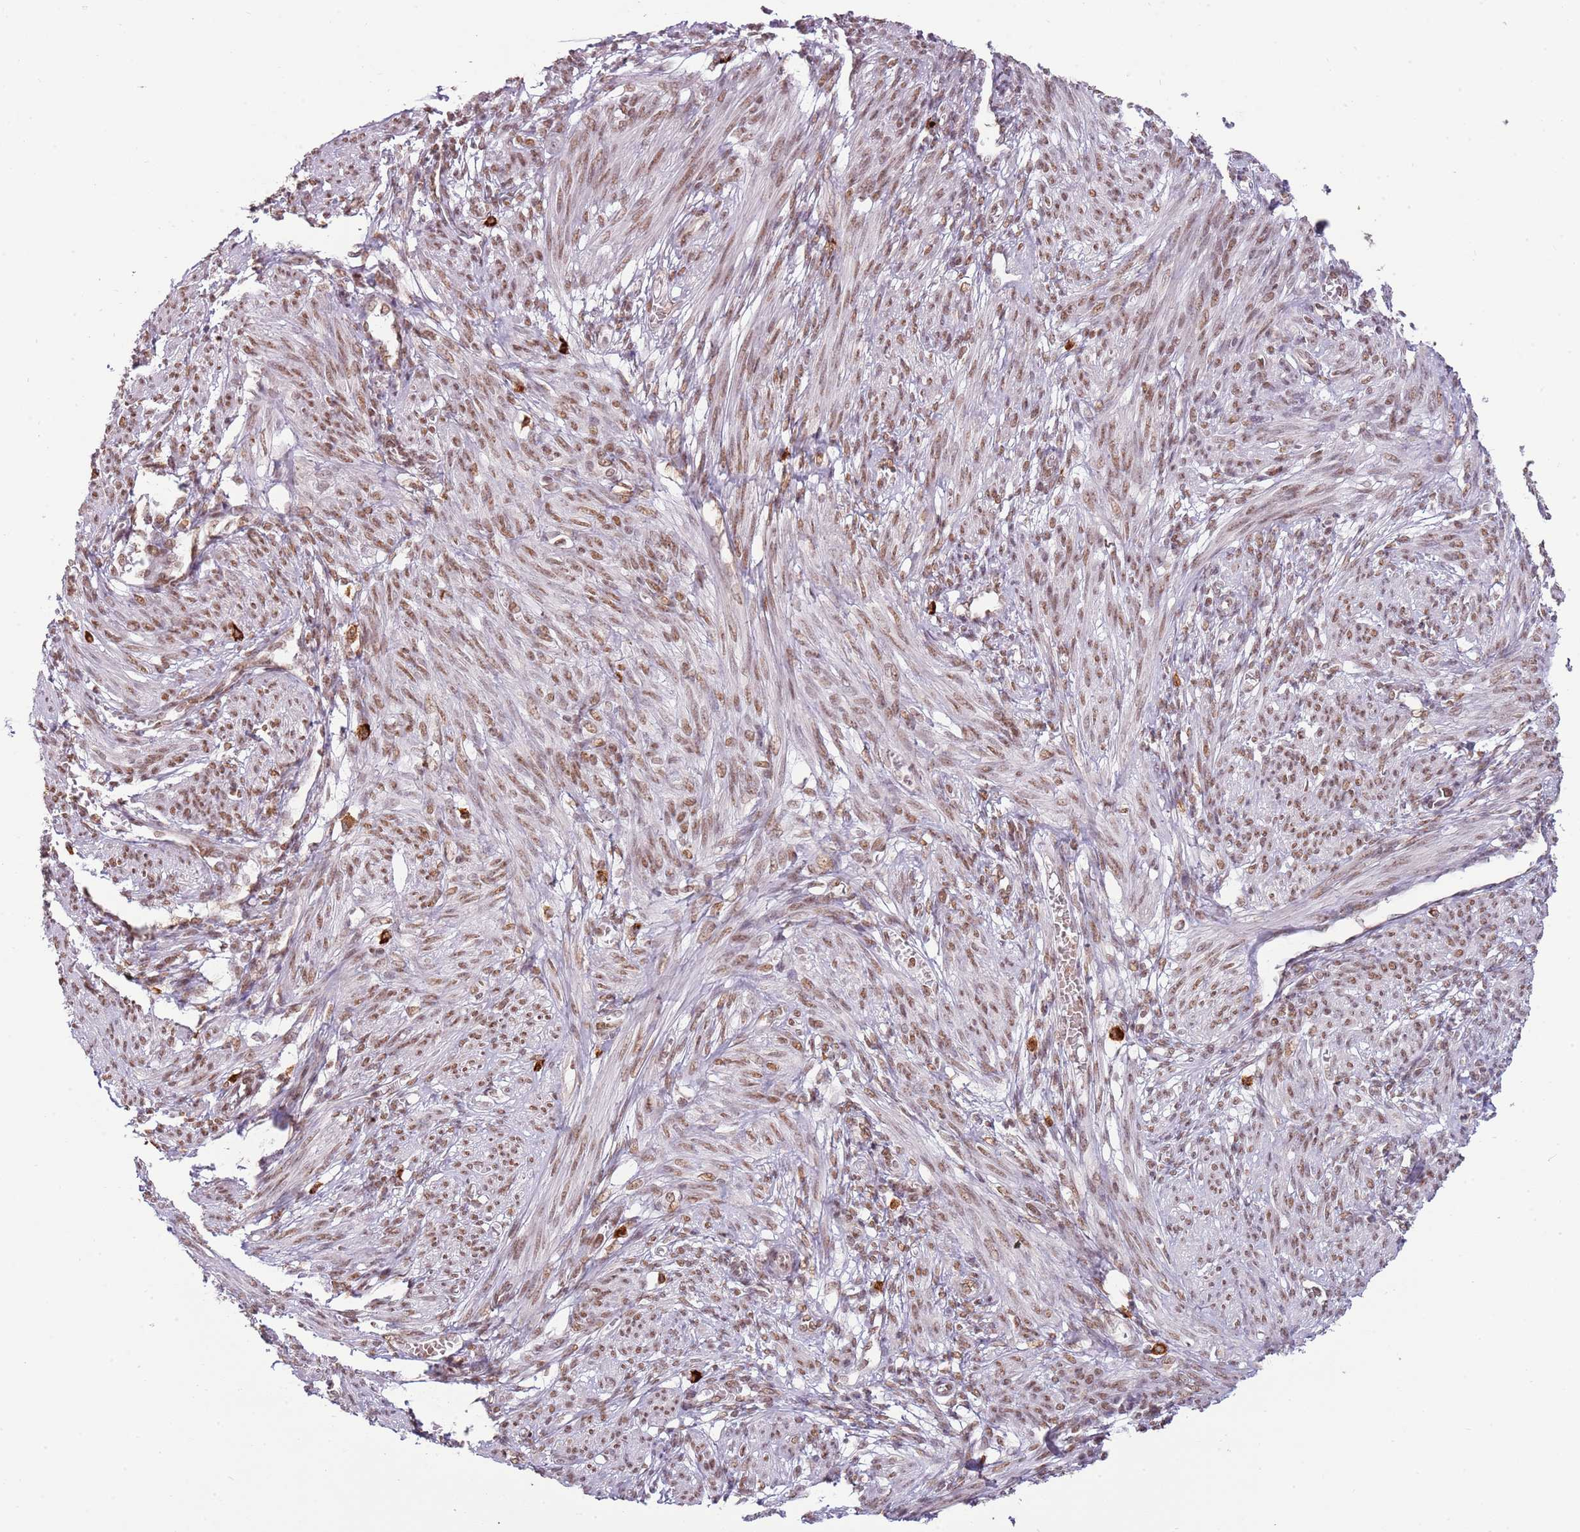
{"staining": {"intensity": "moderate", "quantity": "25%-75%", "location": "nuclear"}, "tissue": "smooth muscle", "cell_type": "Smooth muscle cells", "image_type": "normal", "snomed": [{"axis": "morphology", "description": "Normal tissue, NOS"}, {"axis": "topography", "description": "Smooth muscle"}], "caption": "There is medium levels of moderate nuclear positivity in smooth muscle cells of unremarkable smooth muscle, as demonstrated by immunohistochemical staining (brown color).", "gene": "FAM120AOS", "patient": {"sex": "female", "age": 39}}